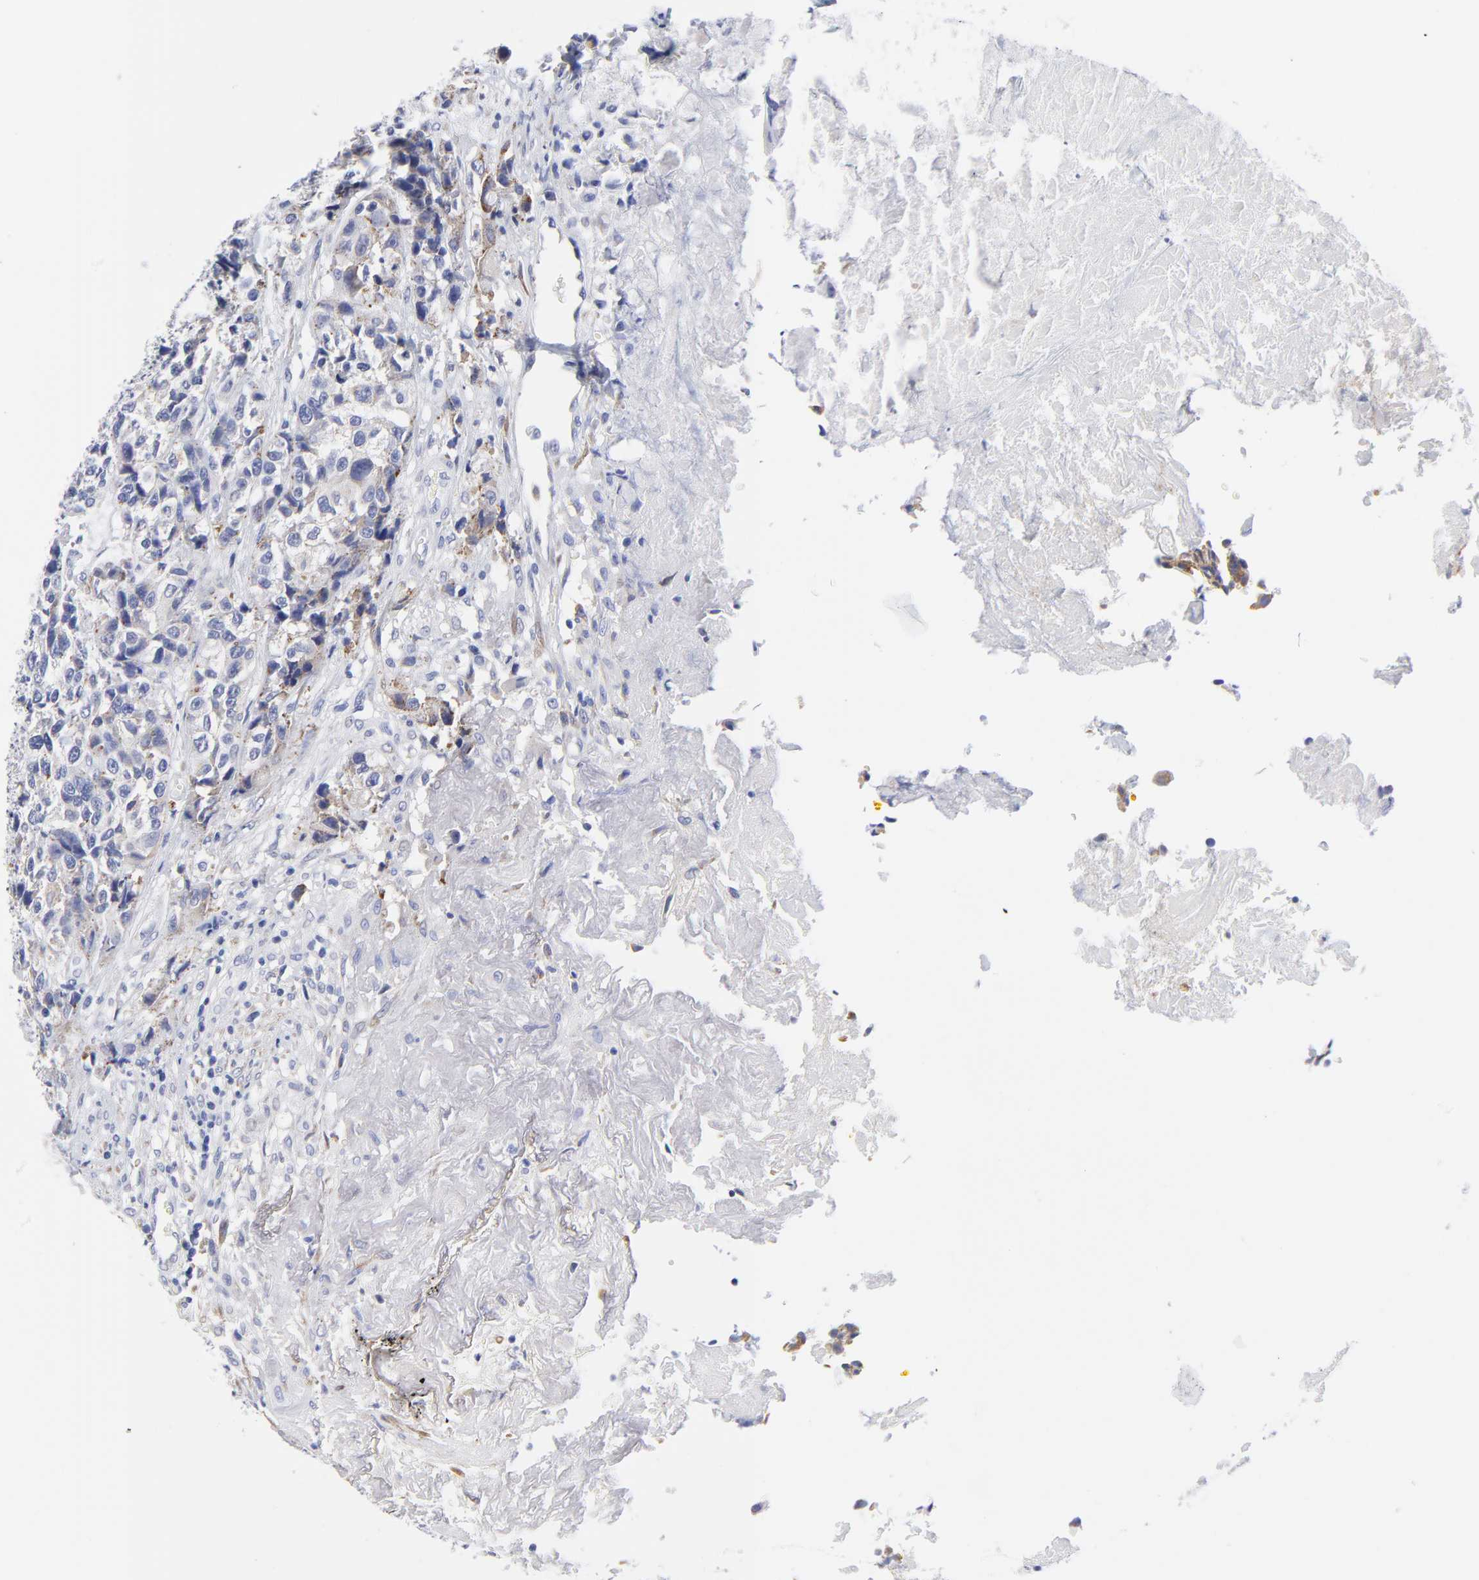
{"staining": {"intensity": "weak", "quantity": "25%-75%", "location": "cytoplasmic/membranous"}, "tissue": "urothelial cancer", "cell_type": "Tumor cells", "image_type": "cancer", "snomed": [{"axis": "morphology", "description": "Urothelial carcinoma, High grade"}, {"axis": "topography", "description": "Urinary bladder"}], "caption": "DAB immunohistochemical staining of human high-grade urothelial carcinoma displays weak cytoplasmic/membranous protein expression in approximately 25%-75% of tumor cells.", "gene": "DUSP9", "patient": {"sex": "female", "age": 81}}